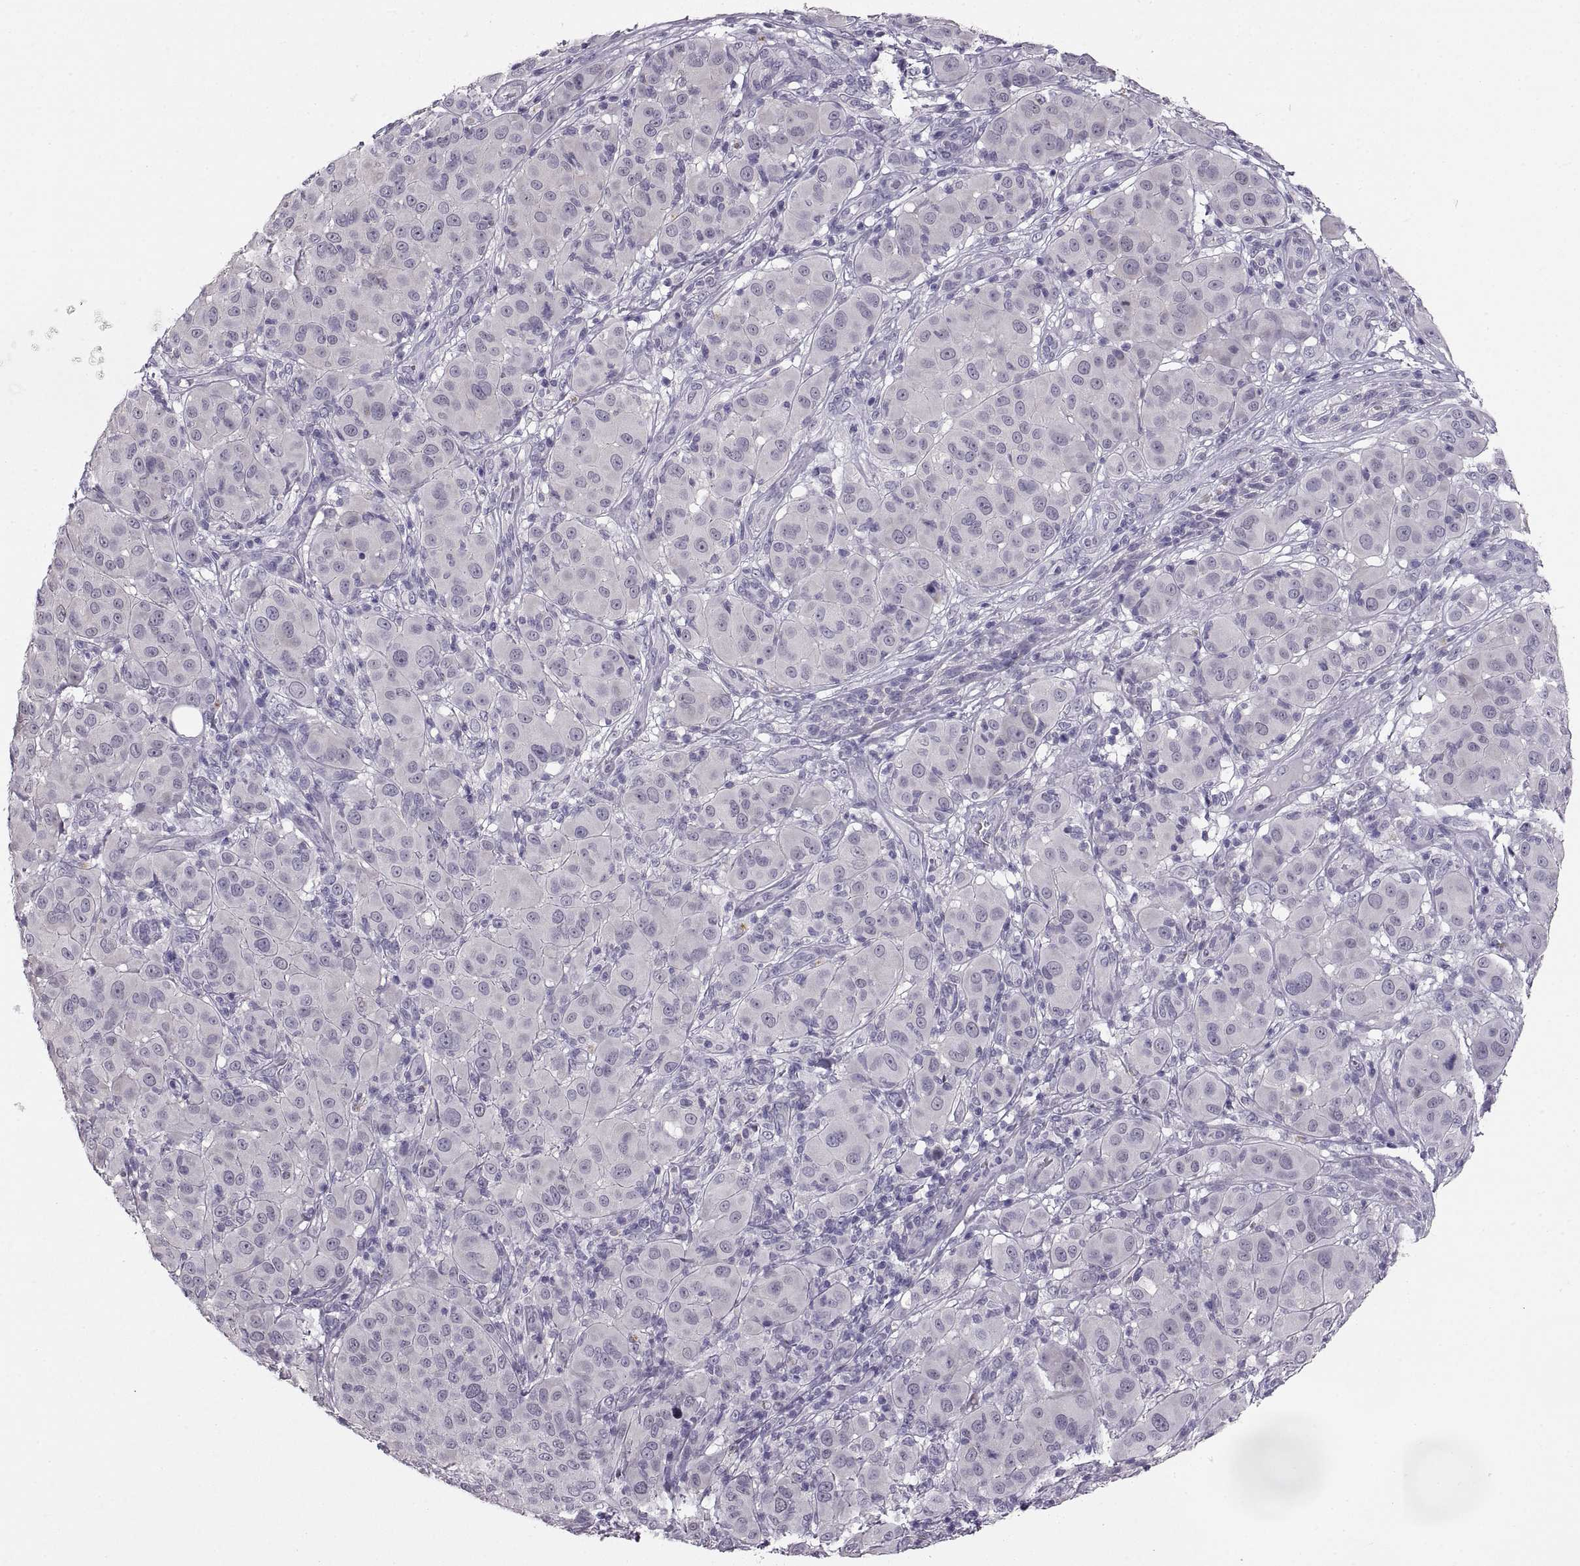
{"staining": {"intensity": "negative", "quantity": "none", "location": "none"}, "tissue": "melanoma", "cell_type": "Tumor cells", "image_type": "cancer", "snomed": [{"axis": "morphology", "description": "Malignant melanoma, NOS"}, {"axis": "topography", "description": "Skin"}], "caption": "Human malignant melanoma stained for a protein using IHC demonstrates no expression in tumor cells.", "gene": "MAGEB18", "patient": {"sex": "female", "age": 87}}